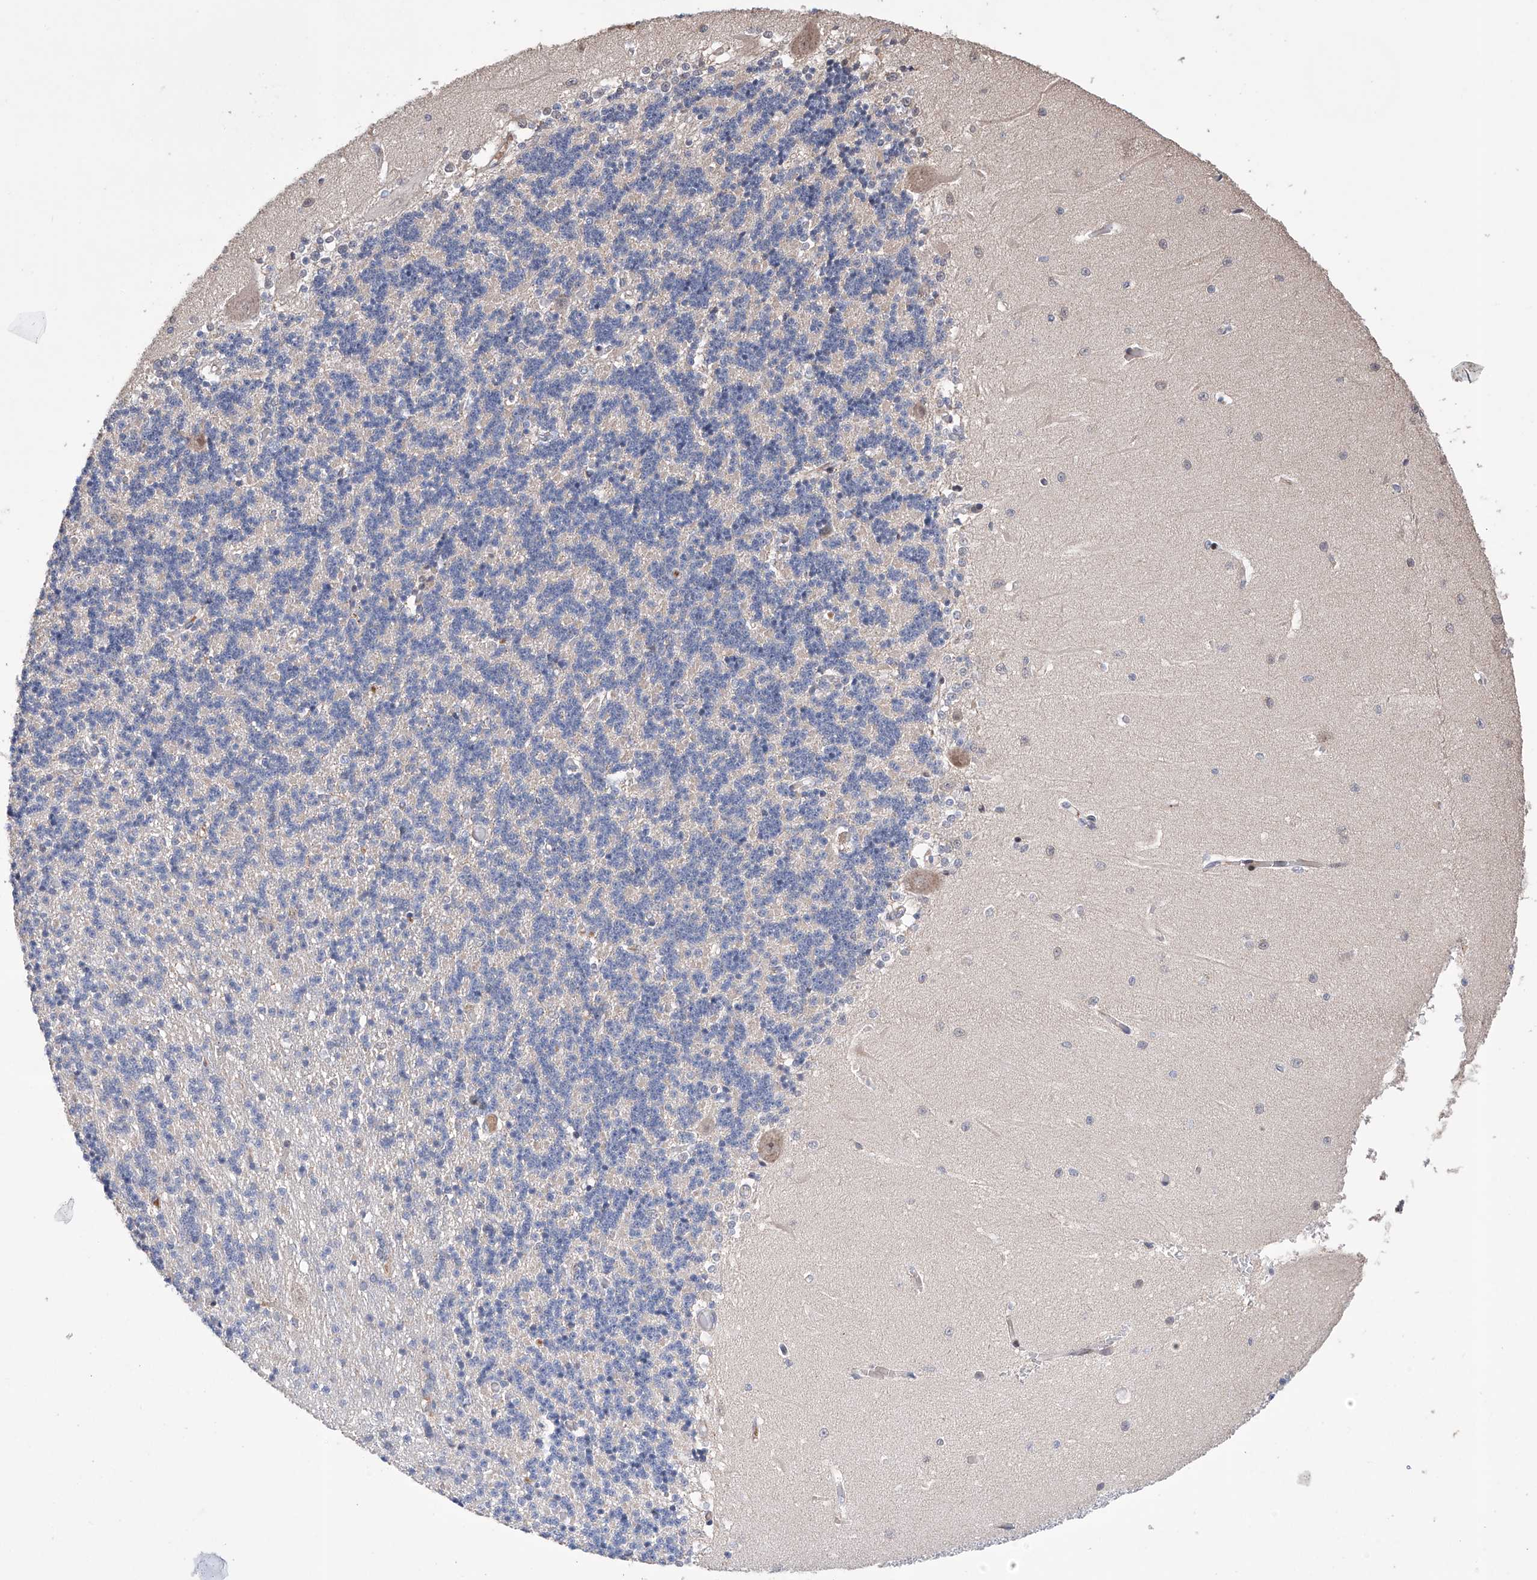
{"staining": {"intensity": "weak", "quantity": "25%-75%", "location": "cytoplasmic/membranous"}, "tissue": "cerebellum", "cell_type": "Cells in granular layer", "image_type": "normal", "snomed": [{"axis": "morphology", "description": "Normal tissue, NOS"}, {"axis": "topography", "description": "Cerebellum"}], "caption": "Immunohistochemistry (IHC) image of benign cerebellum stained for a protein (brown), which shows low levels of weak cytoplasmic/membranous positivity in about 25%-75% of cells in granular layer.", "gene": "AFG1L", "patient": {"sex": "male", "age": 37}}